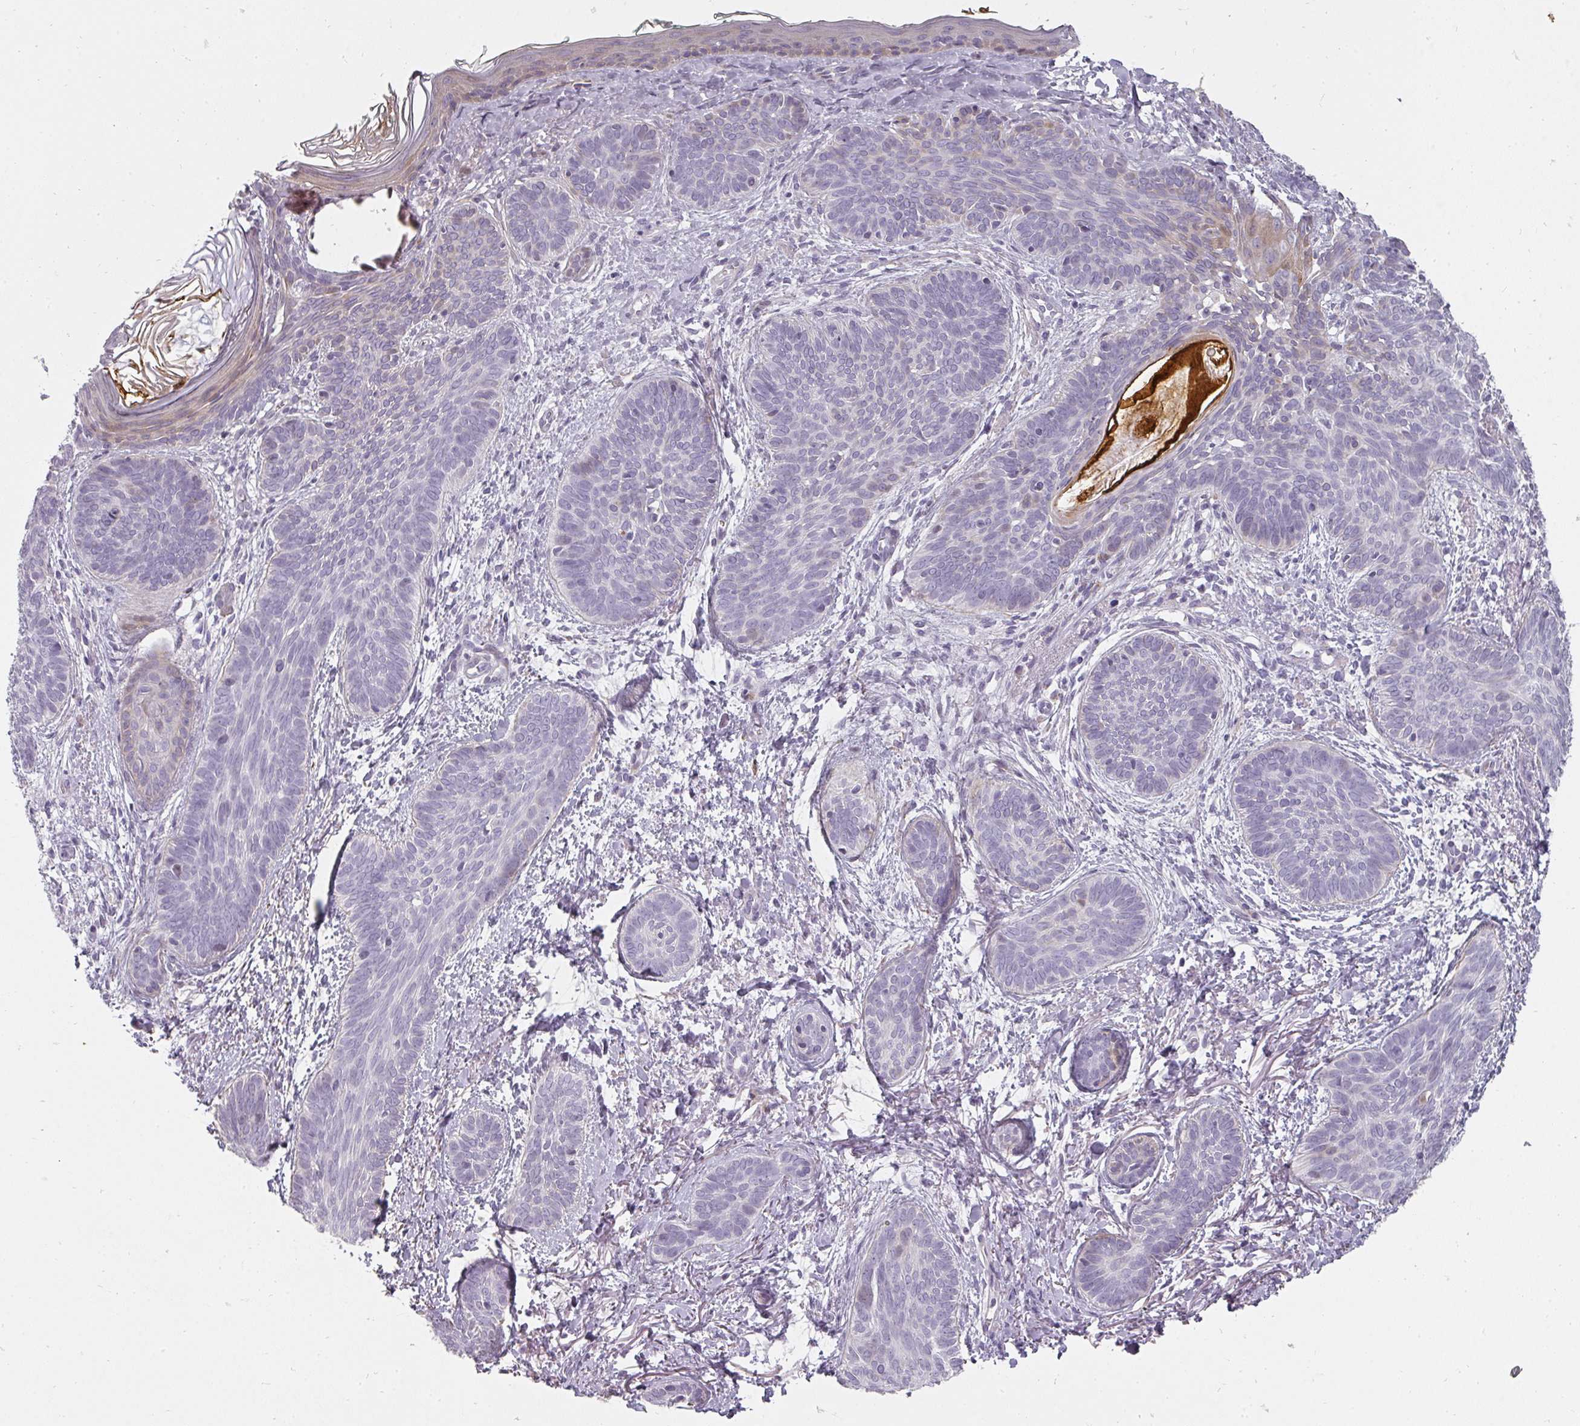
{"staining": {"intensity": "negative", "quantity": "none", "location": "none"}, "tissue": "skin cancer", "cell_type": "Tumor cells", "image_type": "cancer", "snomed": [{"axis": "morphology", "description": "Basal cell carcinoma"}, {"axis": "topography", "description": "Skin"}], "caption": "Immunohistochemistry (IHC) of human skin cancer shows no staining in tumor cells.", "gene": "BIK", "patient": {"sex": "female", "age": 81}}